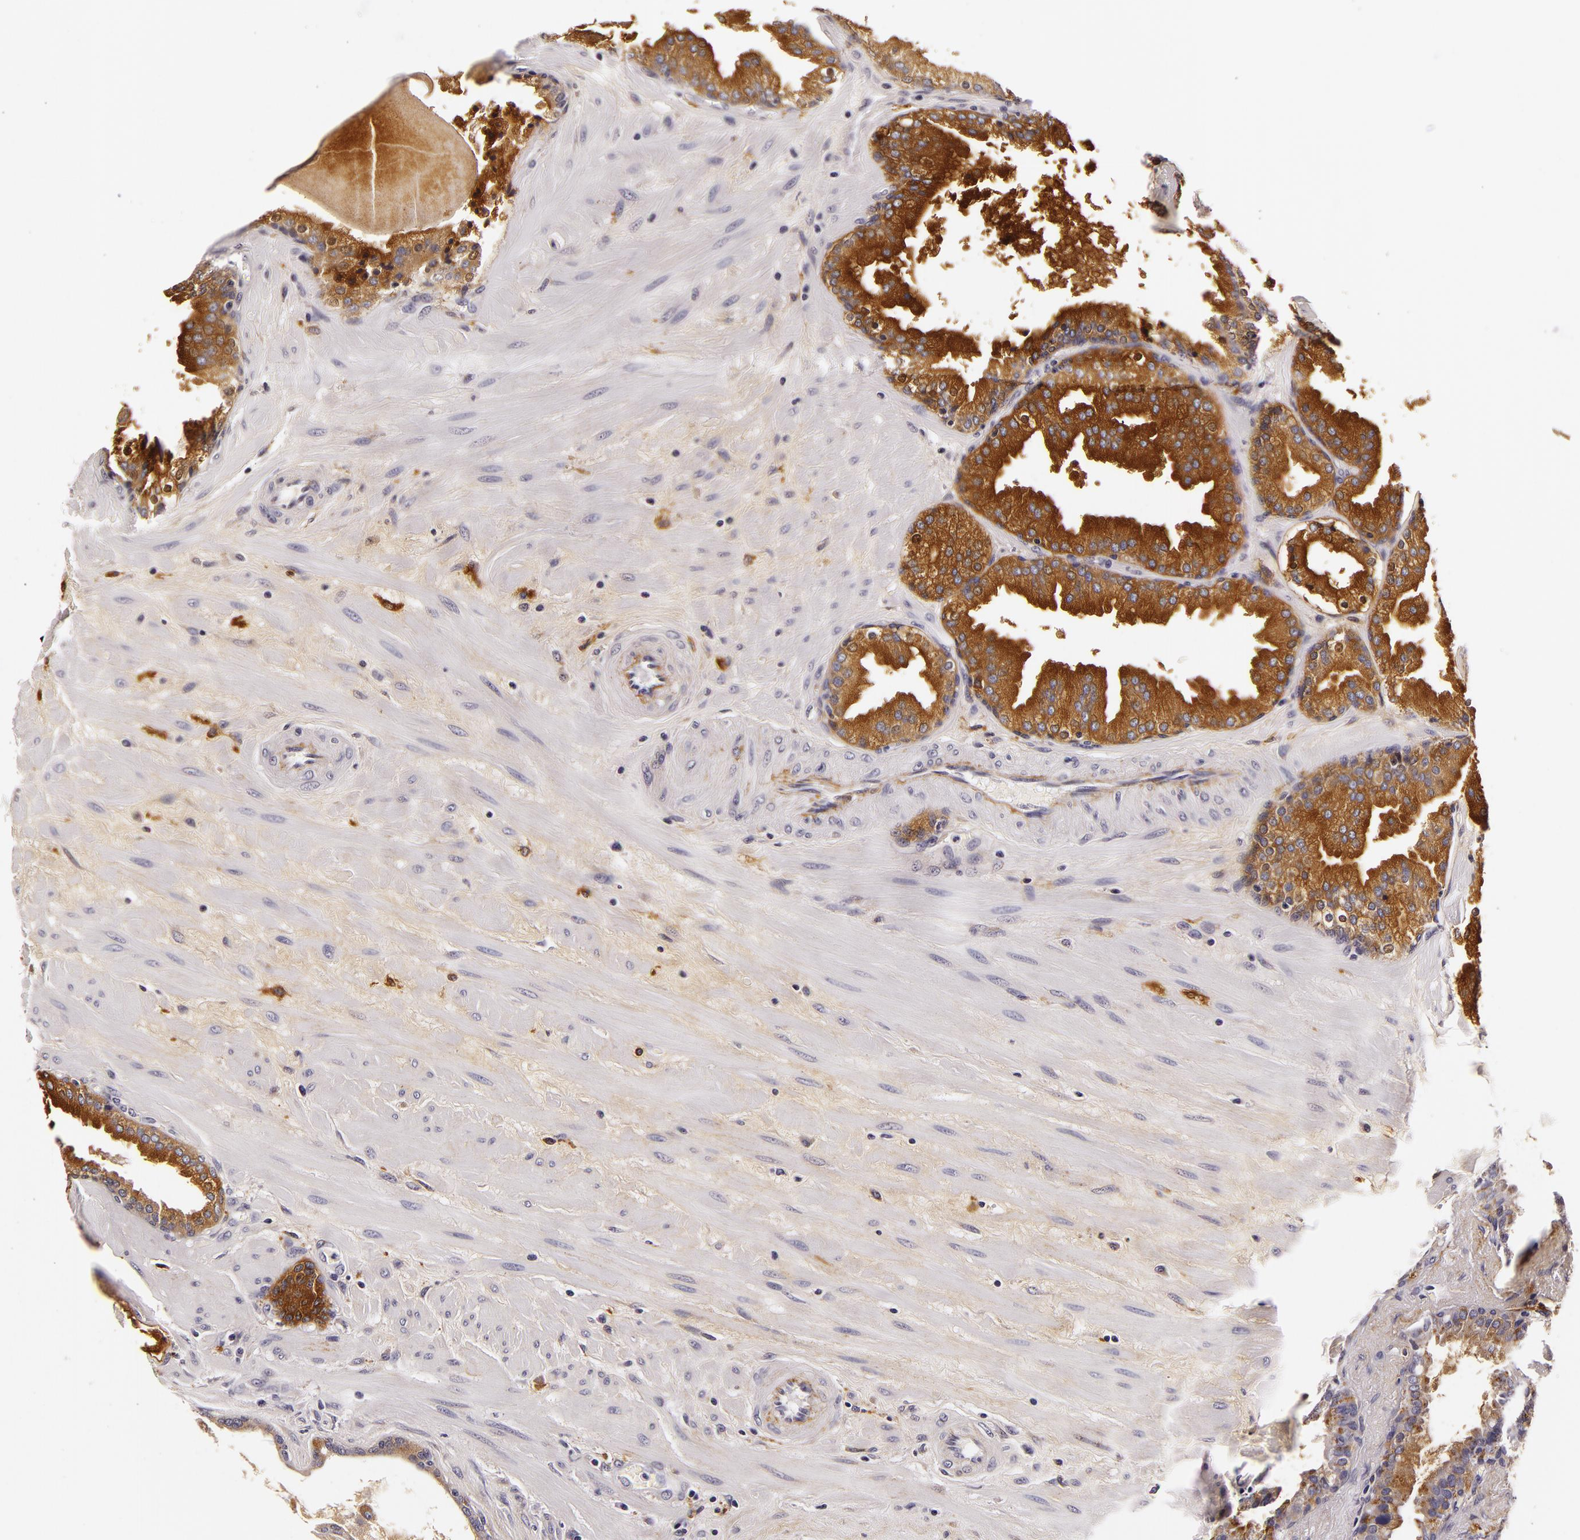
{"staining": {"intensity": "strong", "quantity": ">75%", "location": "cytoplasmic/membranous"}, "tissue": "prostate", "cell_type": "Glandular cells", "image_type": "normal", "snomed": [{"axis": "morphology", "description": "Normal tissue, NOS"}, {"axis": "topography", "description": "Prostate"}], "caption": "Prostate was stained to show a protein in brown. There is high levels of strong cytoplasmic/membranous staining in approximately >75% of glandular cells. (brown staining indicates protein expression, while blue staining denotes nuclei).", "gene": "LGALS3BP", "patient": {"sex": "male", "age": 51}}